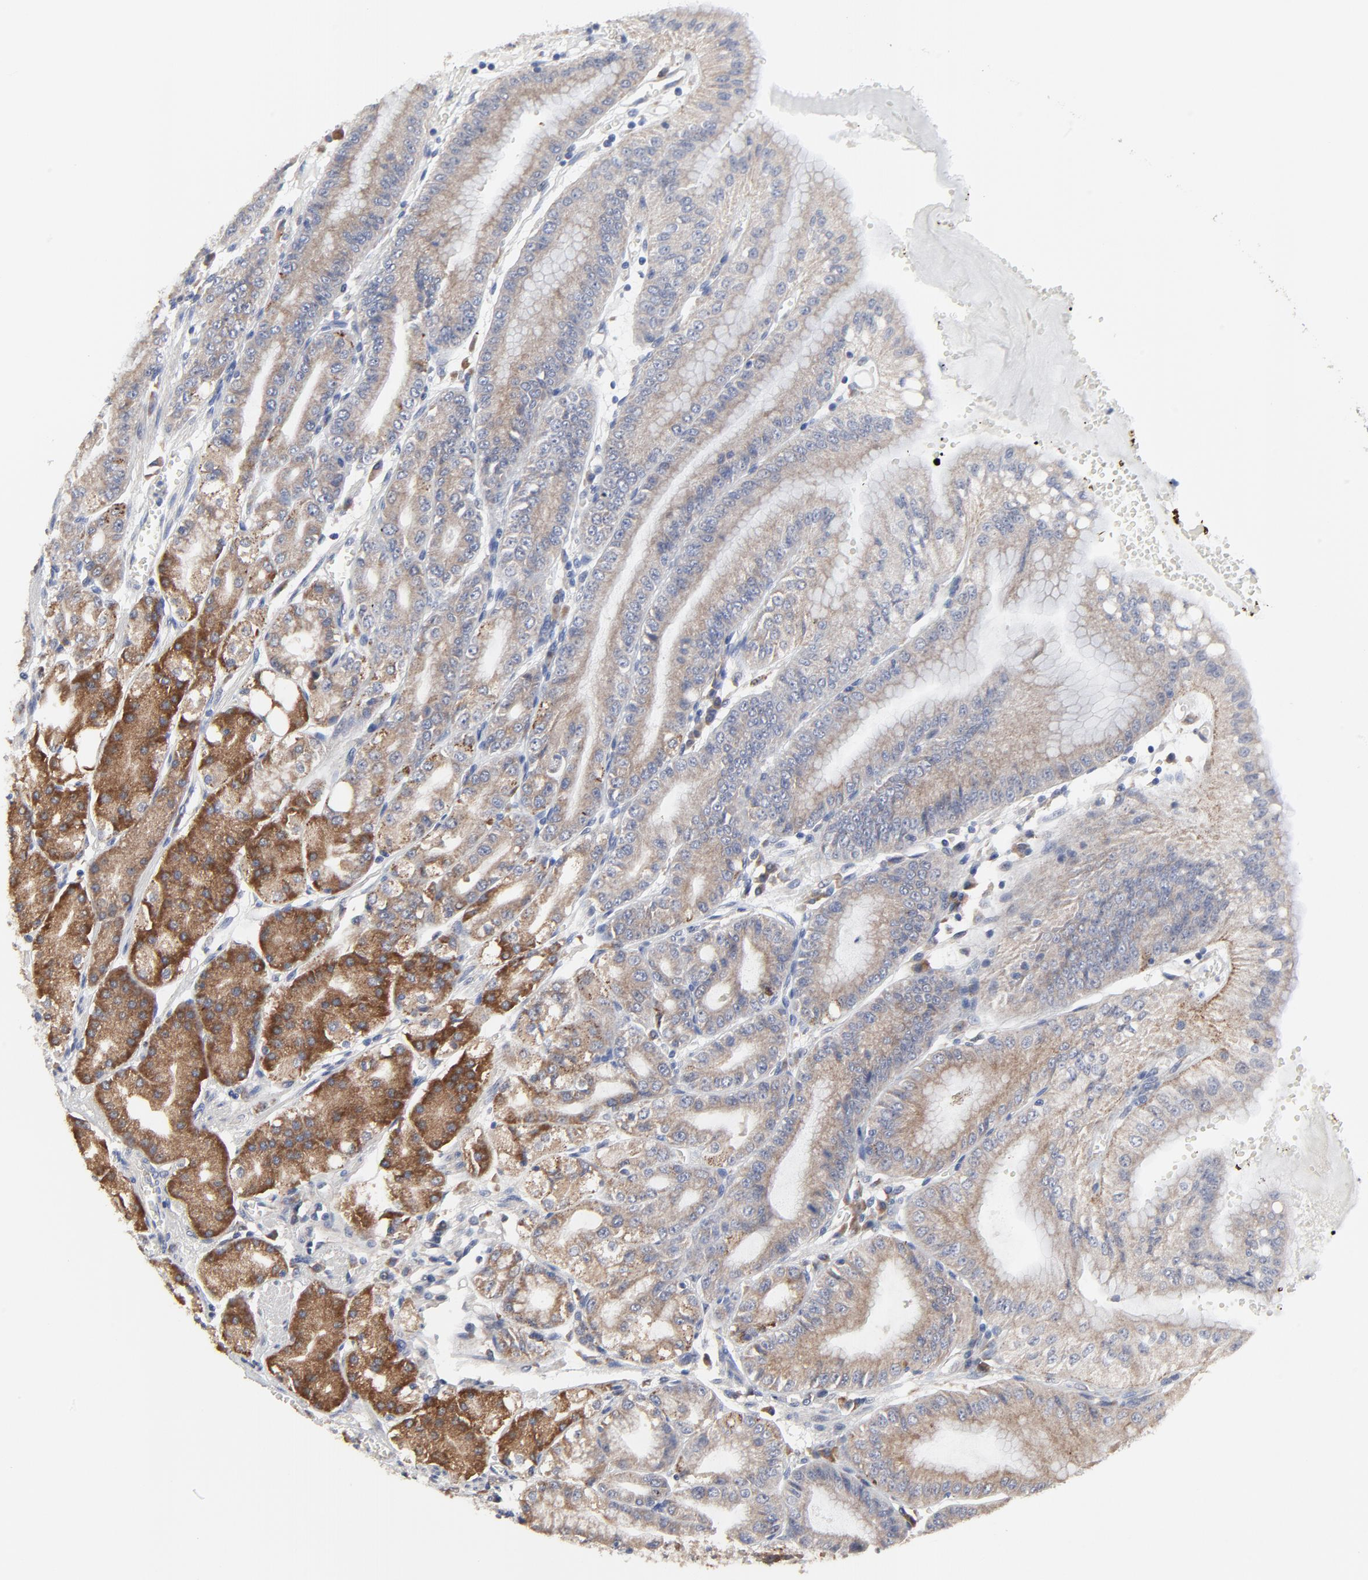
{"staining": {"intensity": "strong", "quantity": "25%-75%", "location": "cytoplasmic/membranous"}, "tissue": "stomach", "cell_type": "Glandular cells", "image_type": "normal", "snomed": [{"axis": "morphology", "description": "Normal tissue, NOS"}, {"axis": "topography", "description": "Stomach, lower"}], "caption": "Immunohistochemical staining of unremarkable human stomach displays high levels of strong cytoplasmic/membranous expression in about 25%-75% of glandular cells. The protein is stained brown, and the nuclei are stained in blue (DAB IHC with brightfield microscopy, high magnification).", "gene": "DHRSX", "patient": {"sex": "male", "age": 71}}